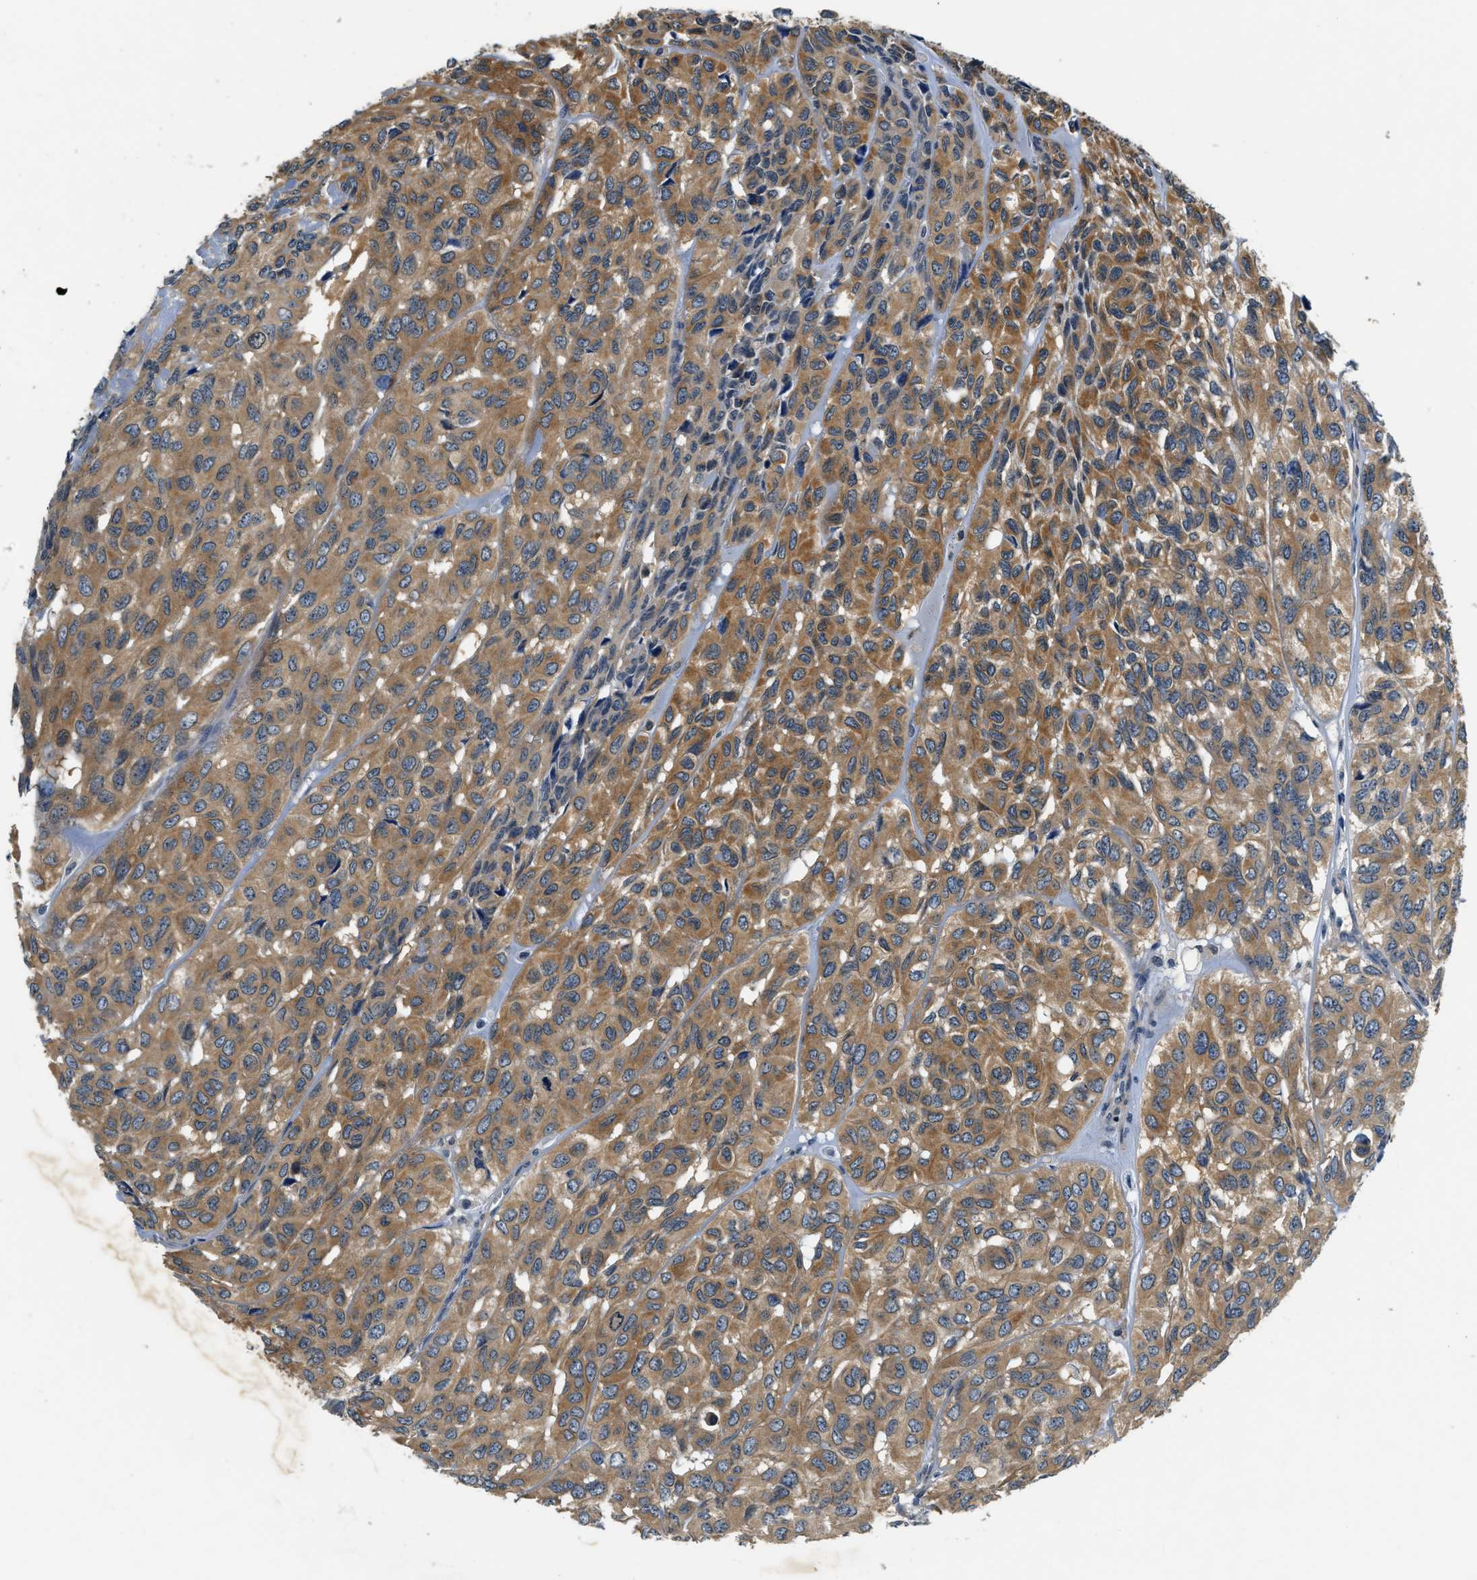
{"staining": {"intensity": "moderate", "quantity": ">75%", "location": "cytoplasmic/membranous"}, "tissue": "head and neck cancer", "cell_type": "Tumor cells", "image_type": "cancer", "snomed": [{"axis": "morphology", "description": "Adenocarcinoma, NOS"}, {"axis": "topography", "description": "Salivary gland, NOS"}, {"axis": "topography", "description": "Head-Neck"}], "caption": "This micrograph shows head and neck adenocarcinoma stained with immunohistochemistry (IHC) to label a protein in brown. The cytoplasmic/membranous of tumor cells show moderate positivity for the protein. Nuclei are counter-stained blue.", "gene": "RESF1", "patient": {"sex": "female", "age": 76}}